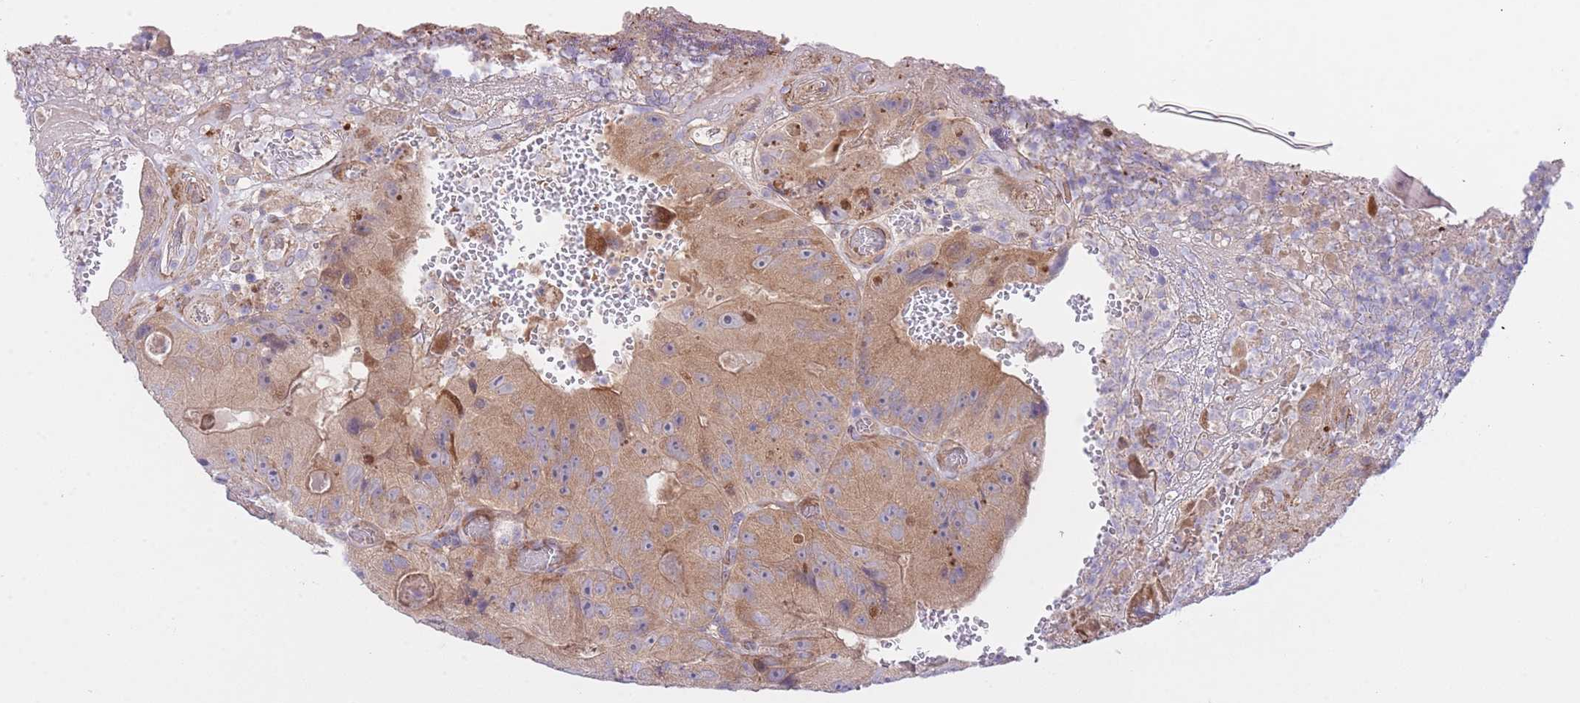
{"staining": {"intensity": "moderate", "quantity": ">75%", "location": "cytoplasmic/membranous"}, "tissue": "colorectal cancer", "cell_type": "Tumor cells", "image_type": "cancer", "snomed": [{"axis": "morphology", "description": "Adenocarcinoma, NOS"}, {"axis": "topography", "description": "Colon"}], "caption": "Colorectal cancer (adenocarcinoma) stained with IHC reveals moderate cytoplasmic/membranous expression in approximately >75% of tumor cells.", "gene": "CHAC1", "patient": {"sex": "female", "age": 86}}